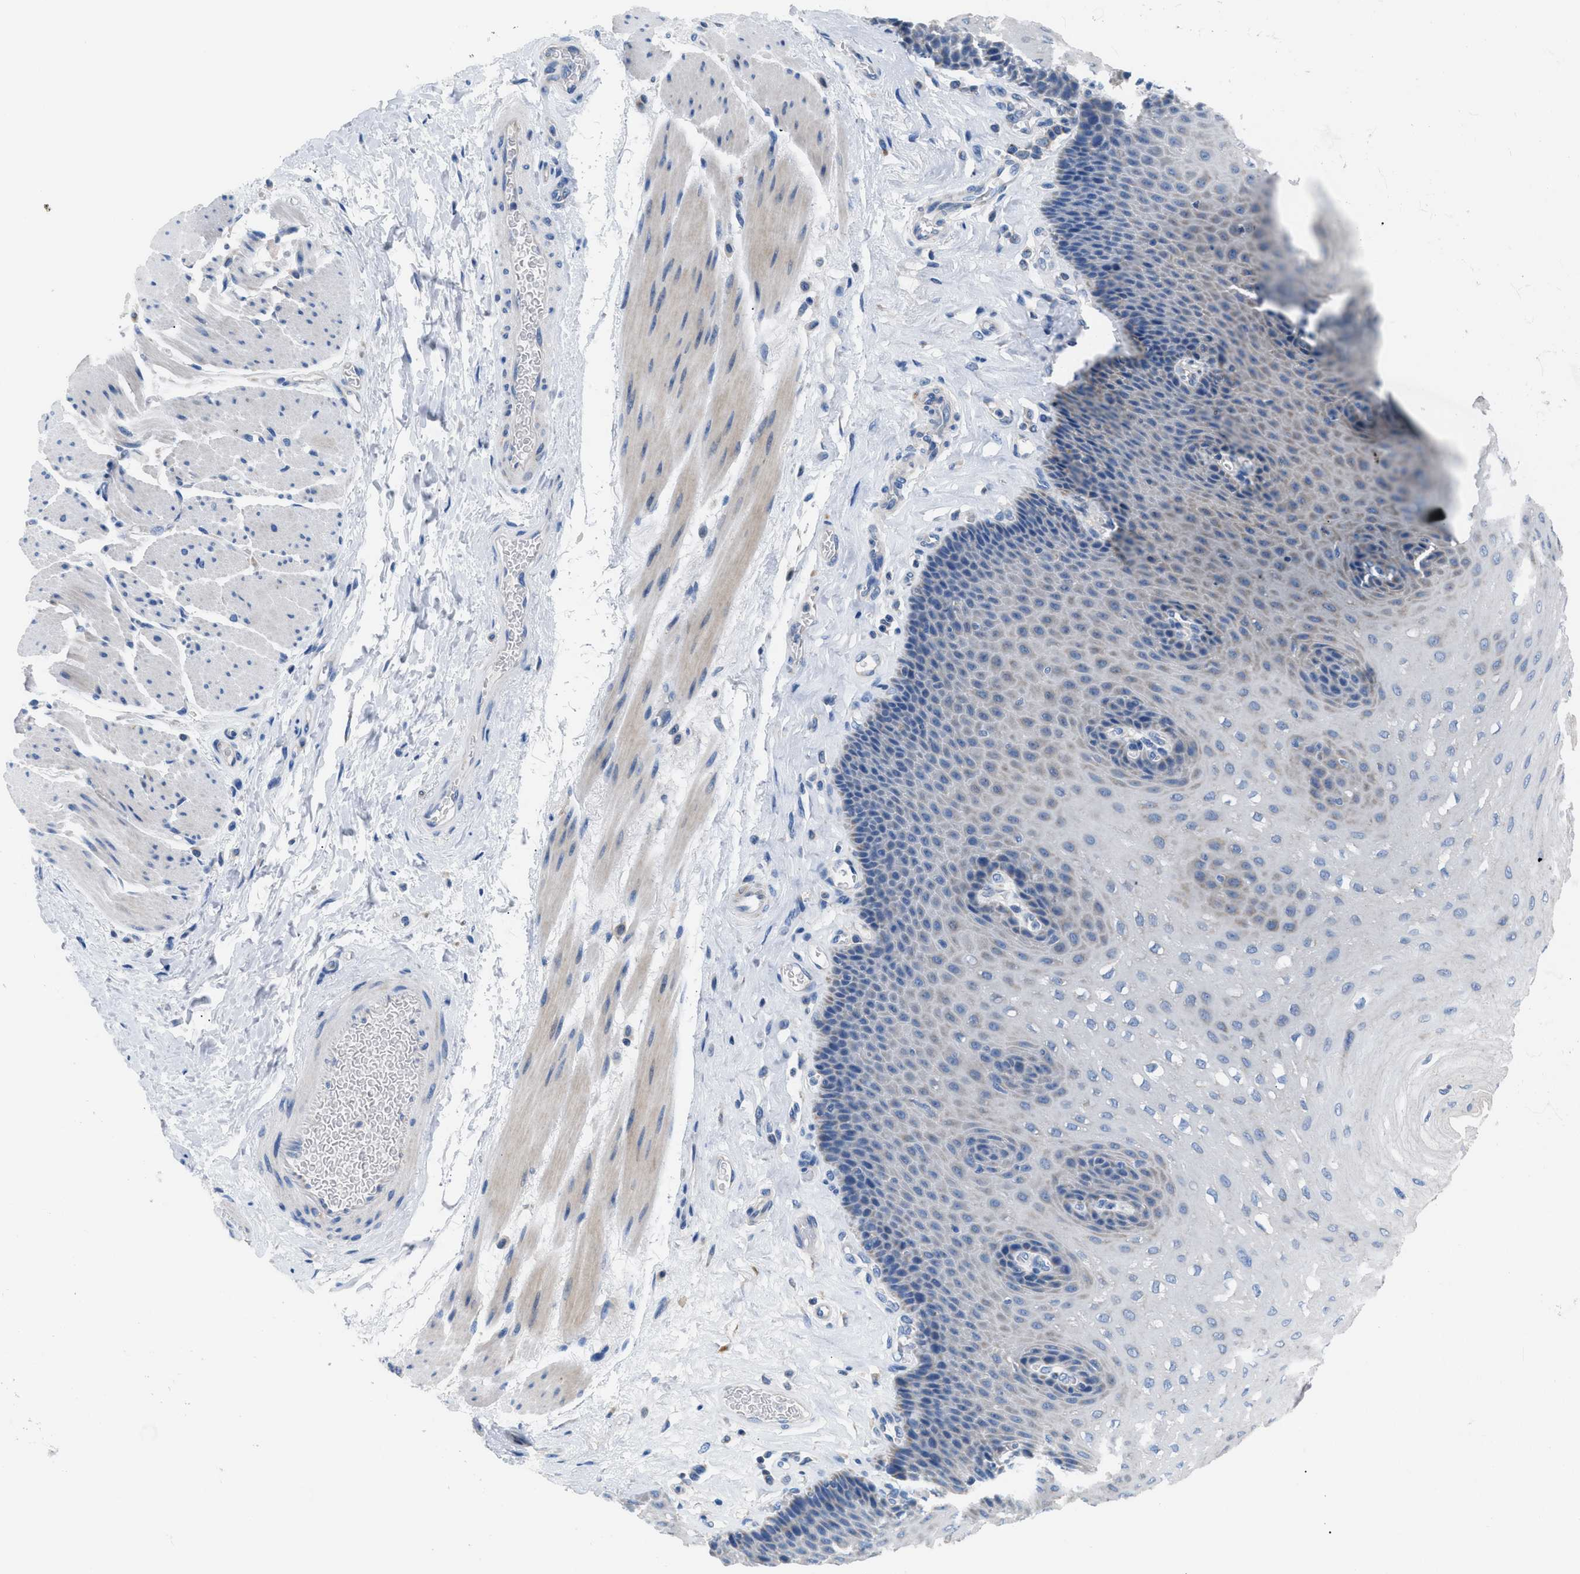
{"staining": {"intensity": "weak", "quantity": "<25%", "location": "cytoplasmic/membranous"}, "tissue": "esophagus", "cell_type": "Squamous epithelial cells", "image_type": "normal", "snomed": [{"axis": "morphology", "description": "Normal tissue, NOS"}, {"axis": "topography", "description": "Esophagus"}], "caption": "IHC photomicrograph of benign esophagus: human esophagus stained with DAB exhibits no significant protein expression in squamous epithelial cells.", "gene": "ILDR1", "patient": {"sex": "female", "age": 72}}